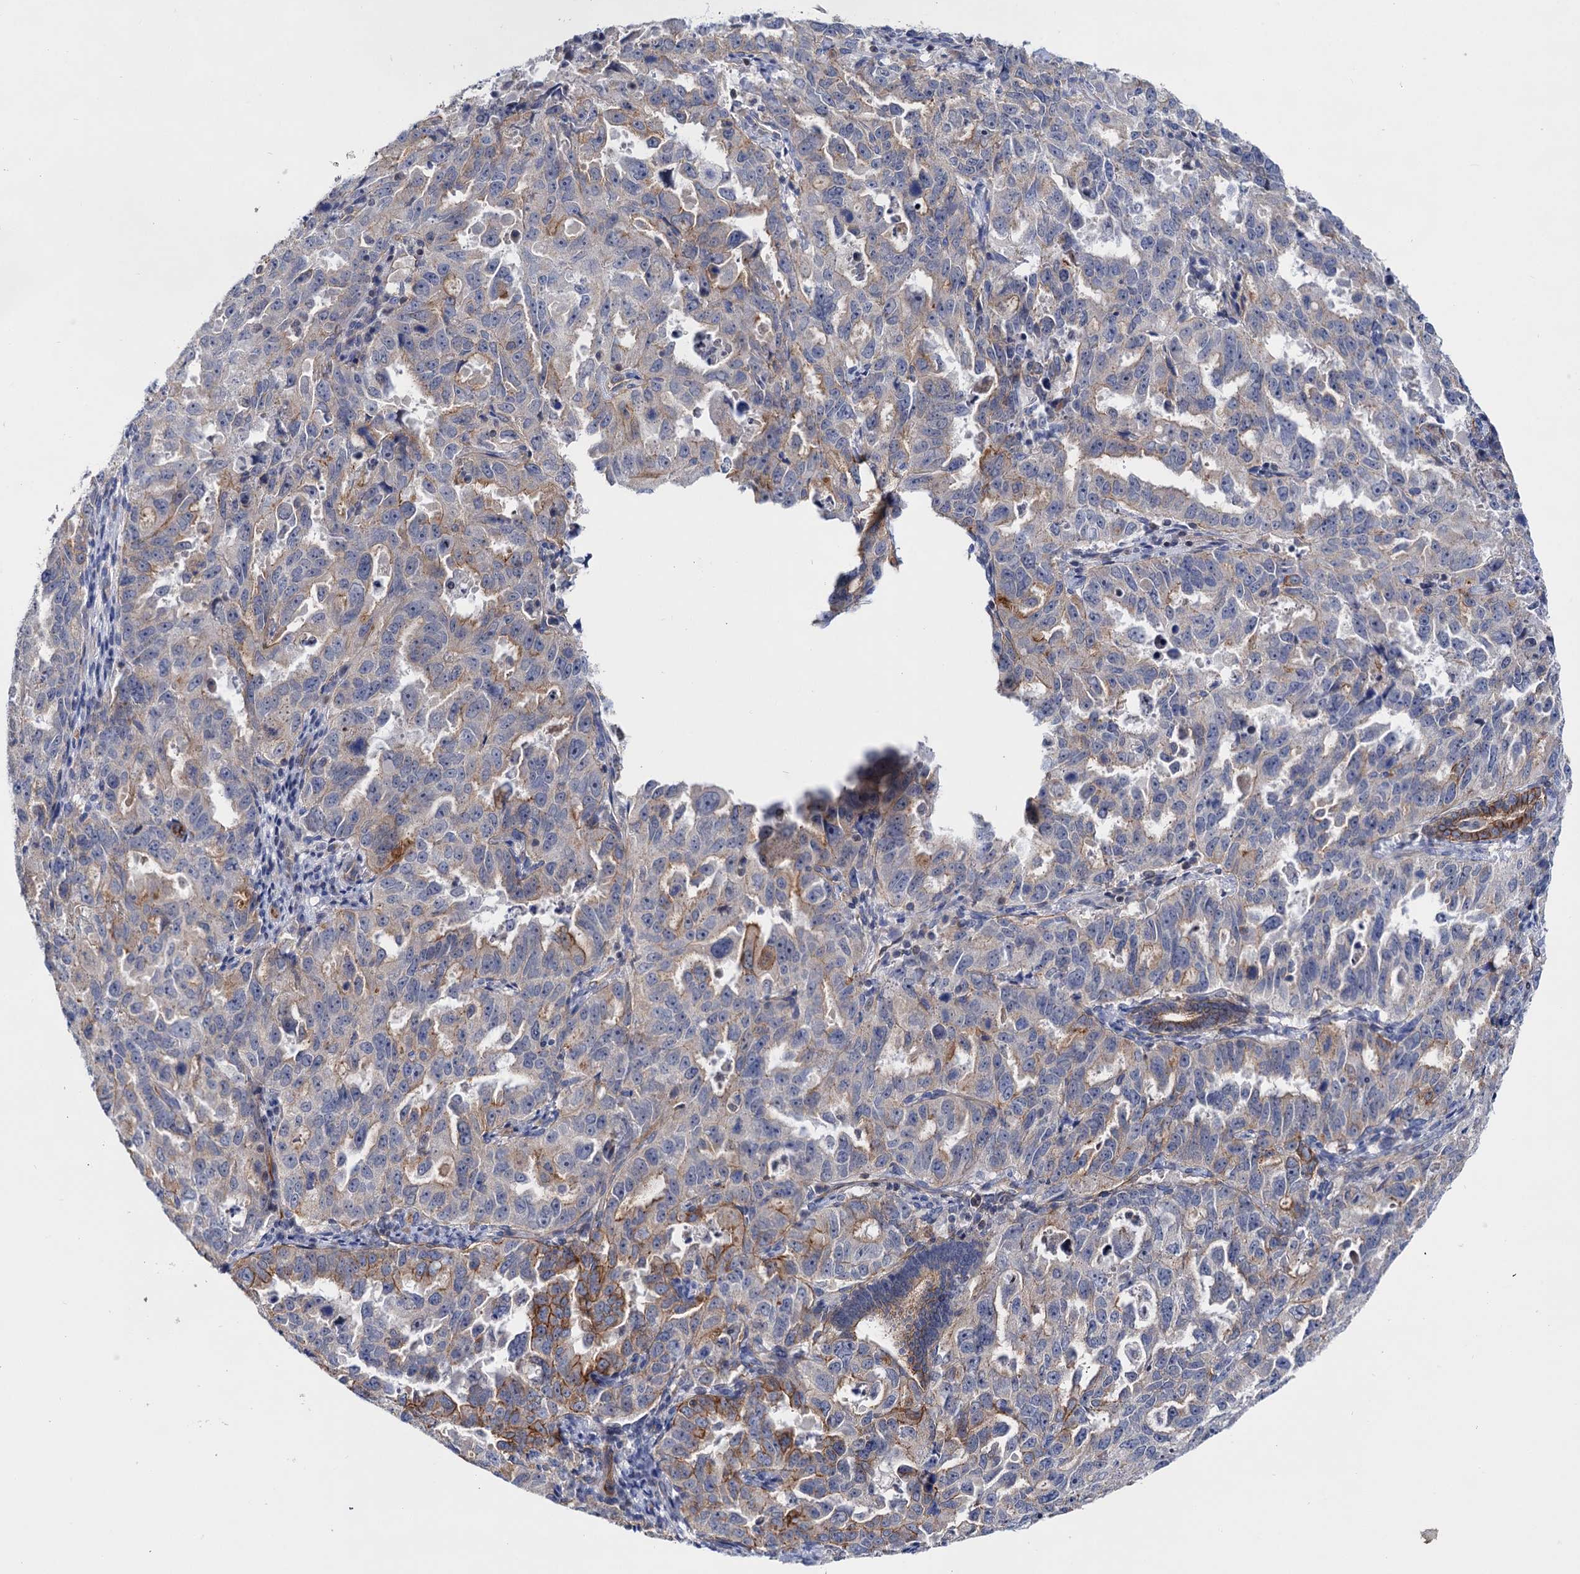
{"staining": {"intensity": "moderate", "quantity": "25%-75%", "location": "cytoplasmic/membranous"}, "tissue": "endometrial cancer", "cell_type": "Tumor cells", "image_type": "cancer", "snomed": [{"axis": "morphology", "description": "Adenocarcinoma, NOS"}, {"axis": "topography", "description": "Endometrium"}], "caption": "High-power microscopy captured an IHC histopathology image of endometrial adenocarcinoma, revealing moderate cytoplasmic/membranous expression in about 25%-75% of tumor cells.", "gene": "ABLIM1", "patient": {"sex": "female", "age": 65}}